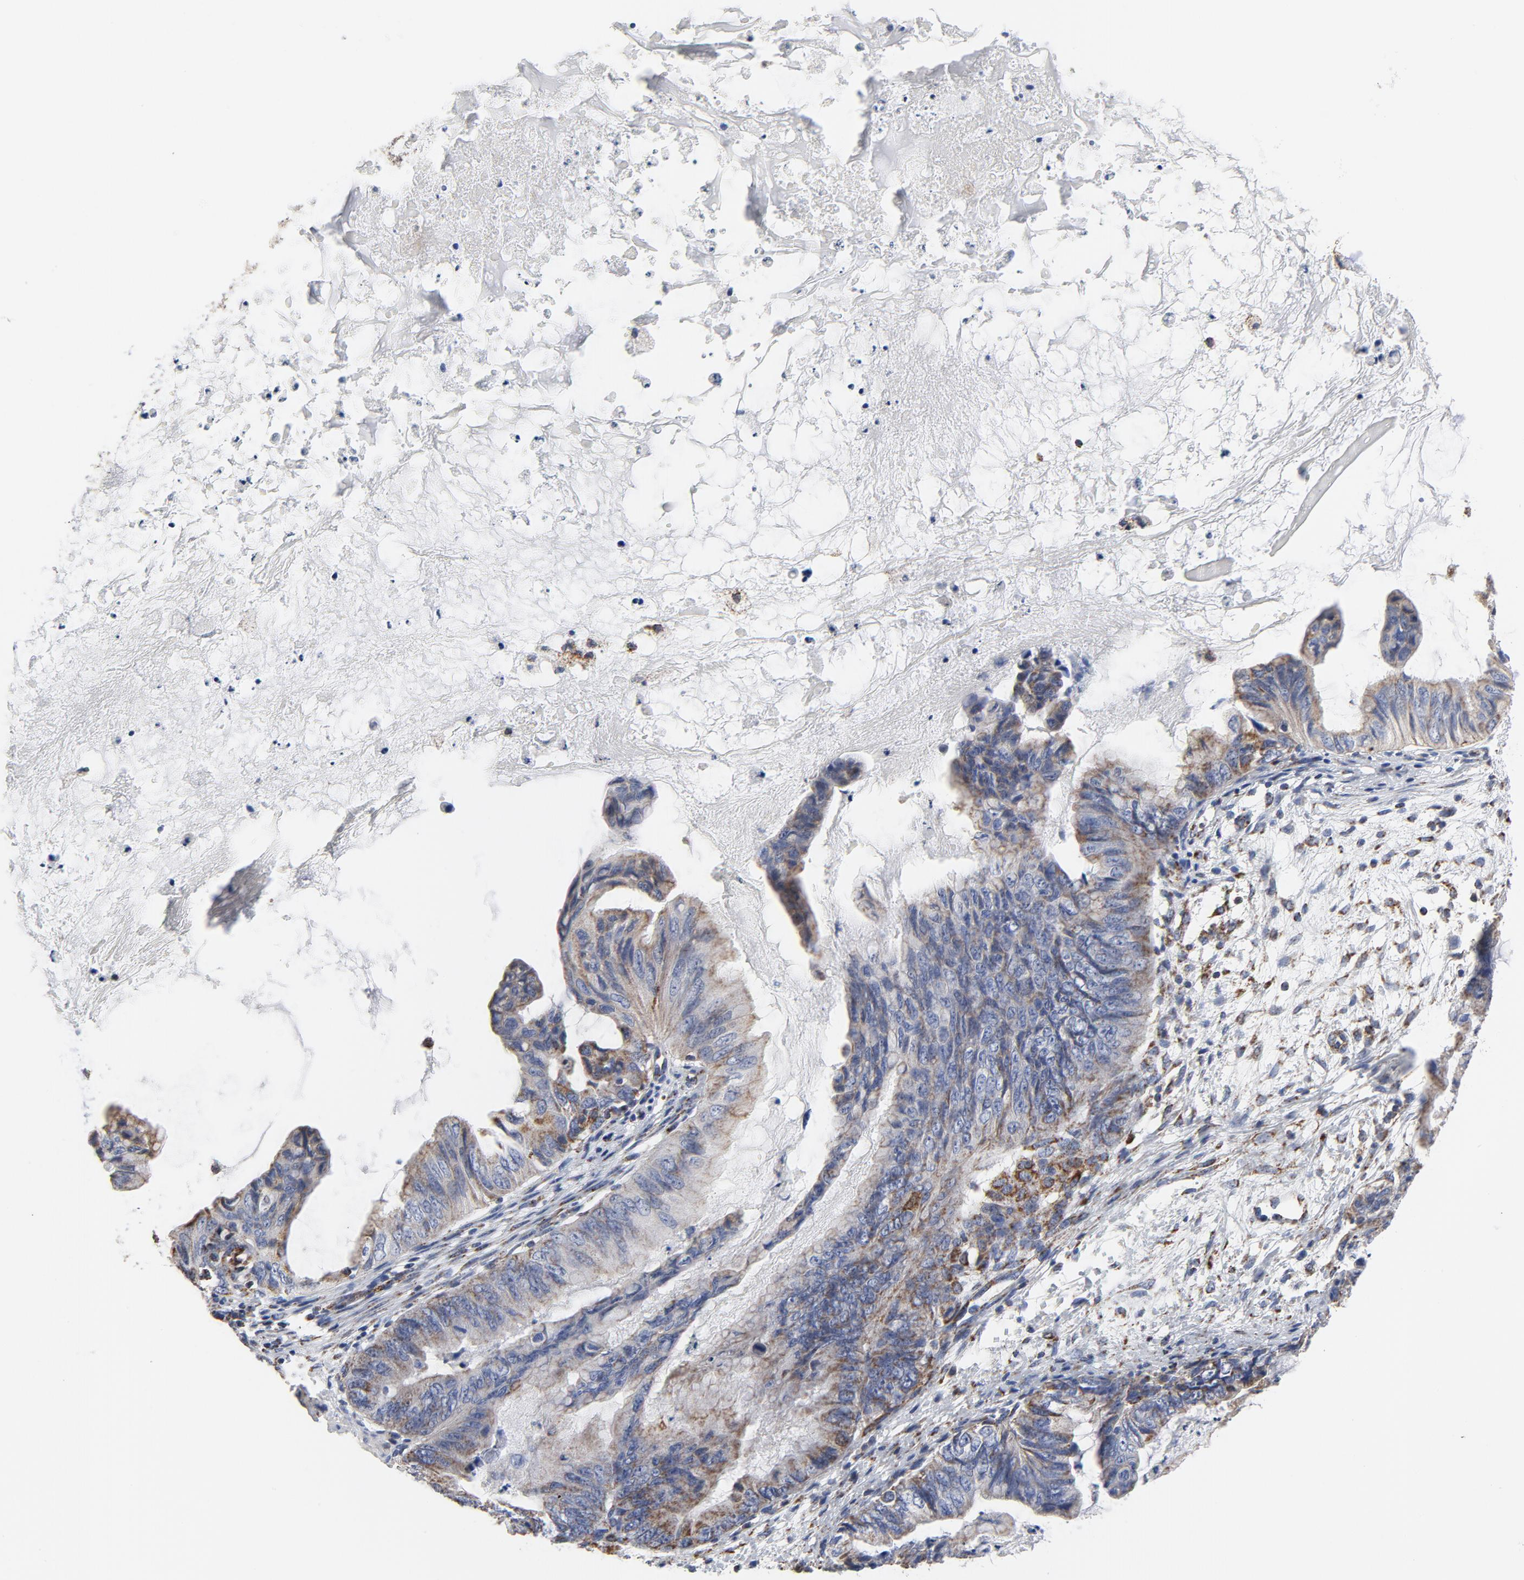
{"staining": {"intensity": "moderate", "quantity": ">75%", "location": "cytoplasmic/membranous"}, "tissue": "ovarian cancer", "cell_type": "Tumor cells", "image_type": "cancer", "snomed": [{"axis": "morphology", "description": "Cystadenocarcinoma, mucinous, NOS"}, {"axis": "topography", "description": "Ovary"}], "caption": "This micrograph demonstrates immunohistochemistry (IHC) staining of human ovarian cancer, with medium moderate cytoplasmic/membranous staining in about >75% of tumor cells.", "gene": "NDUFV2", "patient": {"sex": "female", "age": 36}}